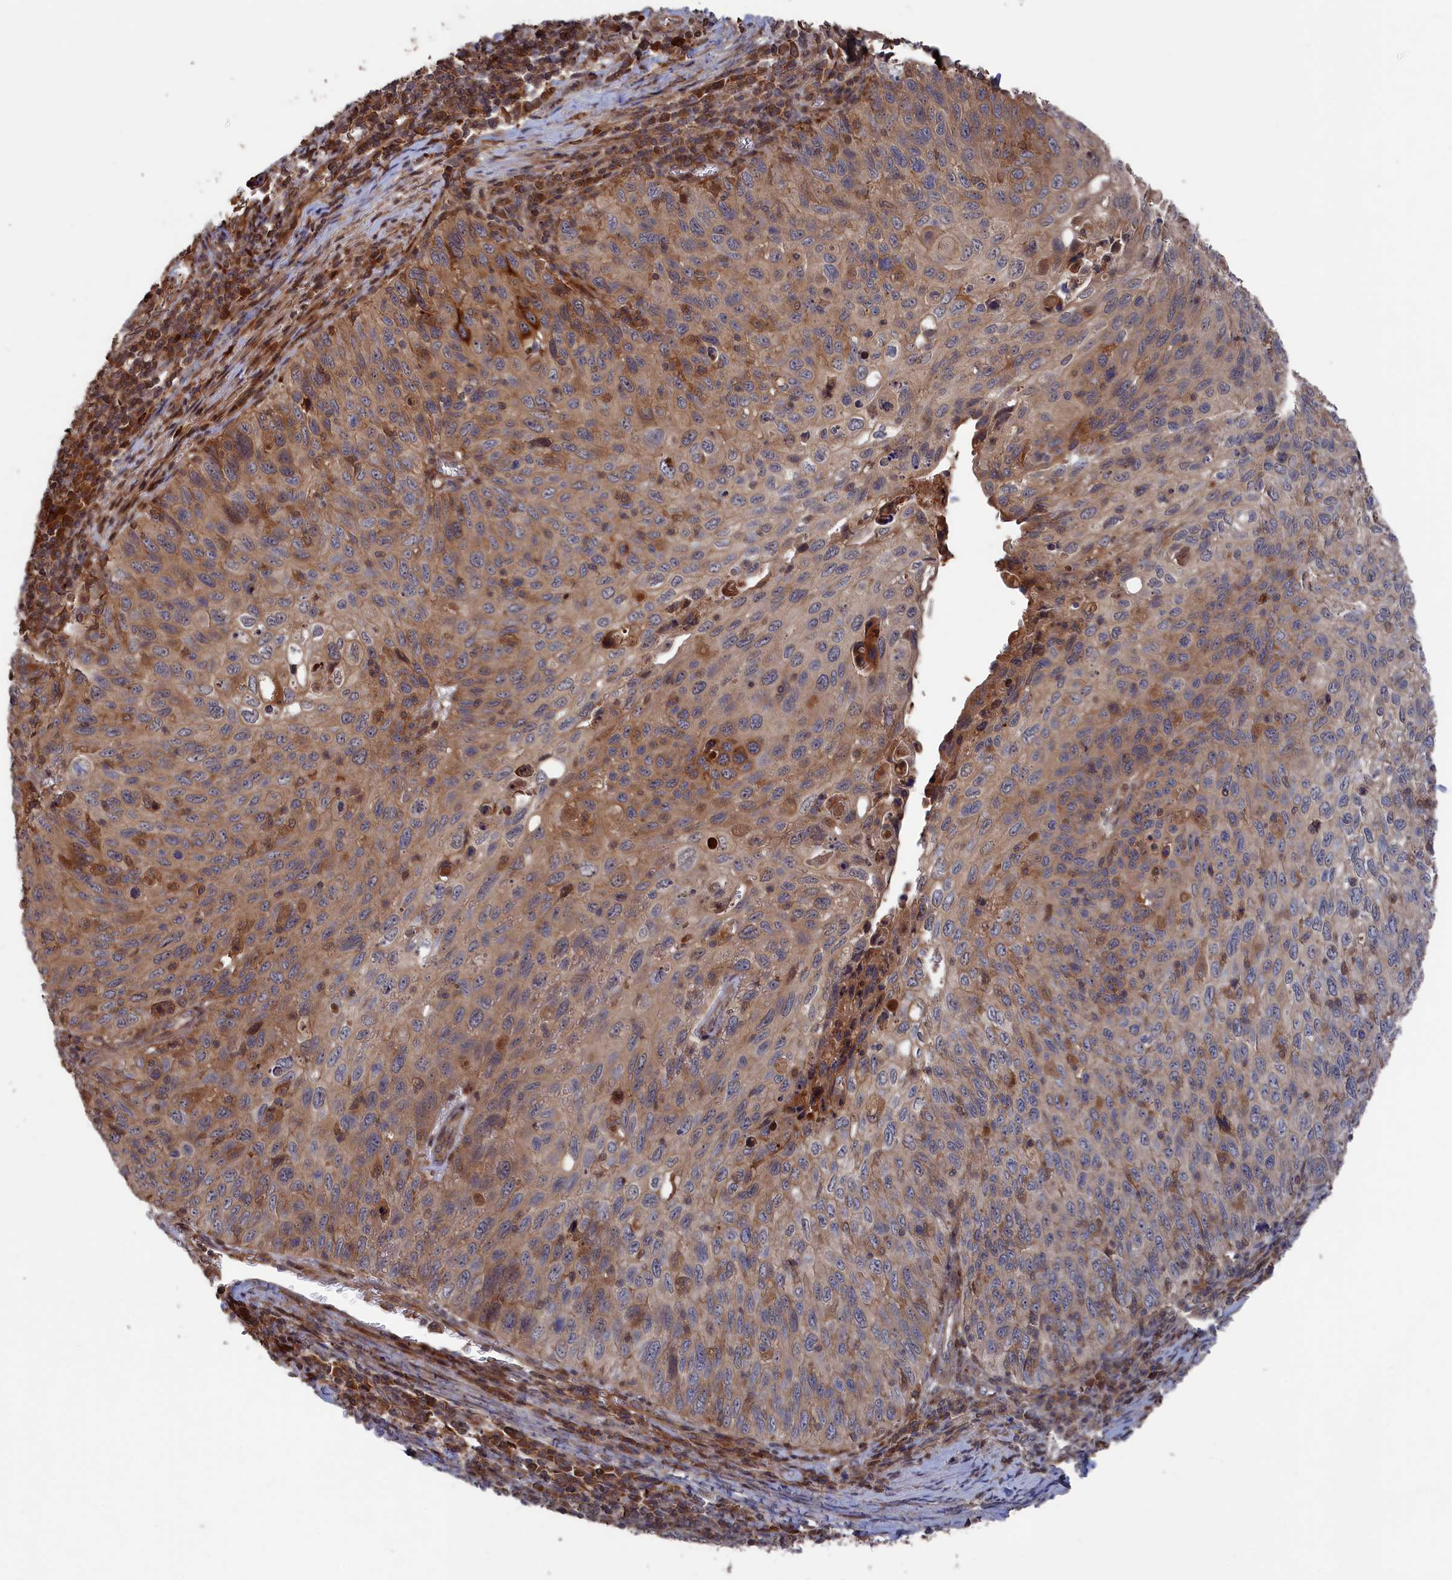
{"staining": {"intensity": "moderate", "quantity": "25%-75%", "location": "cytoplasmic/membranous"}, "tissue": "cervical cancer", "cell_type": "Tumor cells", "image_type": "cancer", "snomed": [{"axis": "morphology", "description": "Squamous cell carcinoma, NOS"}, {"axis": "topography", "description": "Cervix"}], "caption": "Moderate cytoplasmic/membranous protein expression is appreciated in about 25%-75% of tumor cells in cervical cancer.", "gene": "PLA2G15", "patient": {"sex": "female", "age": 70}}